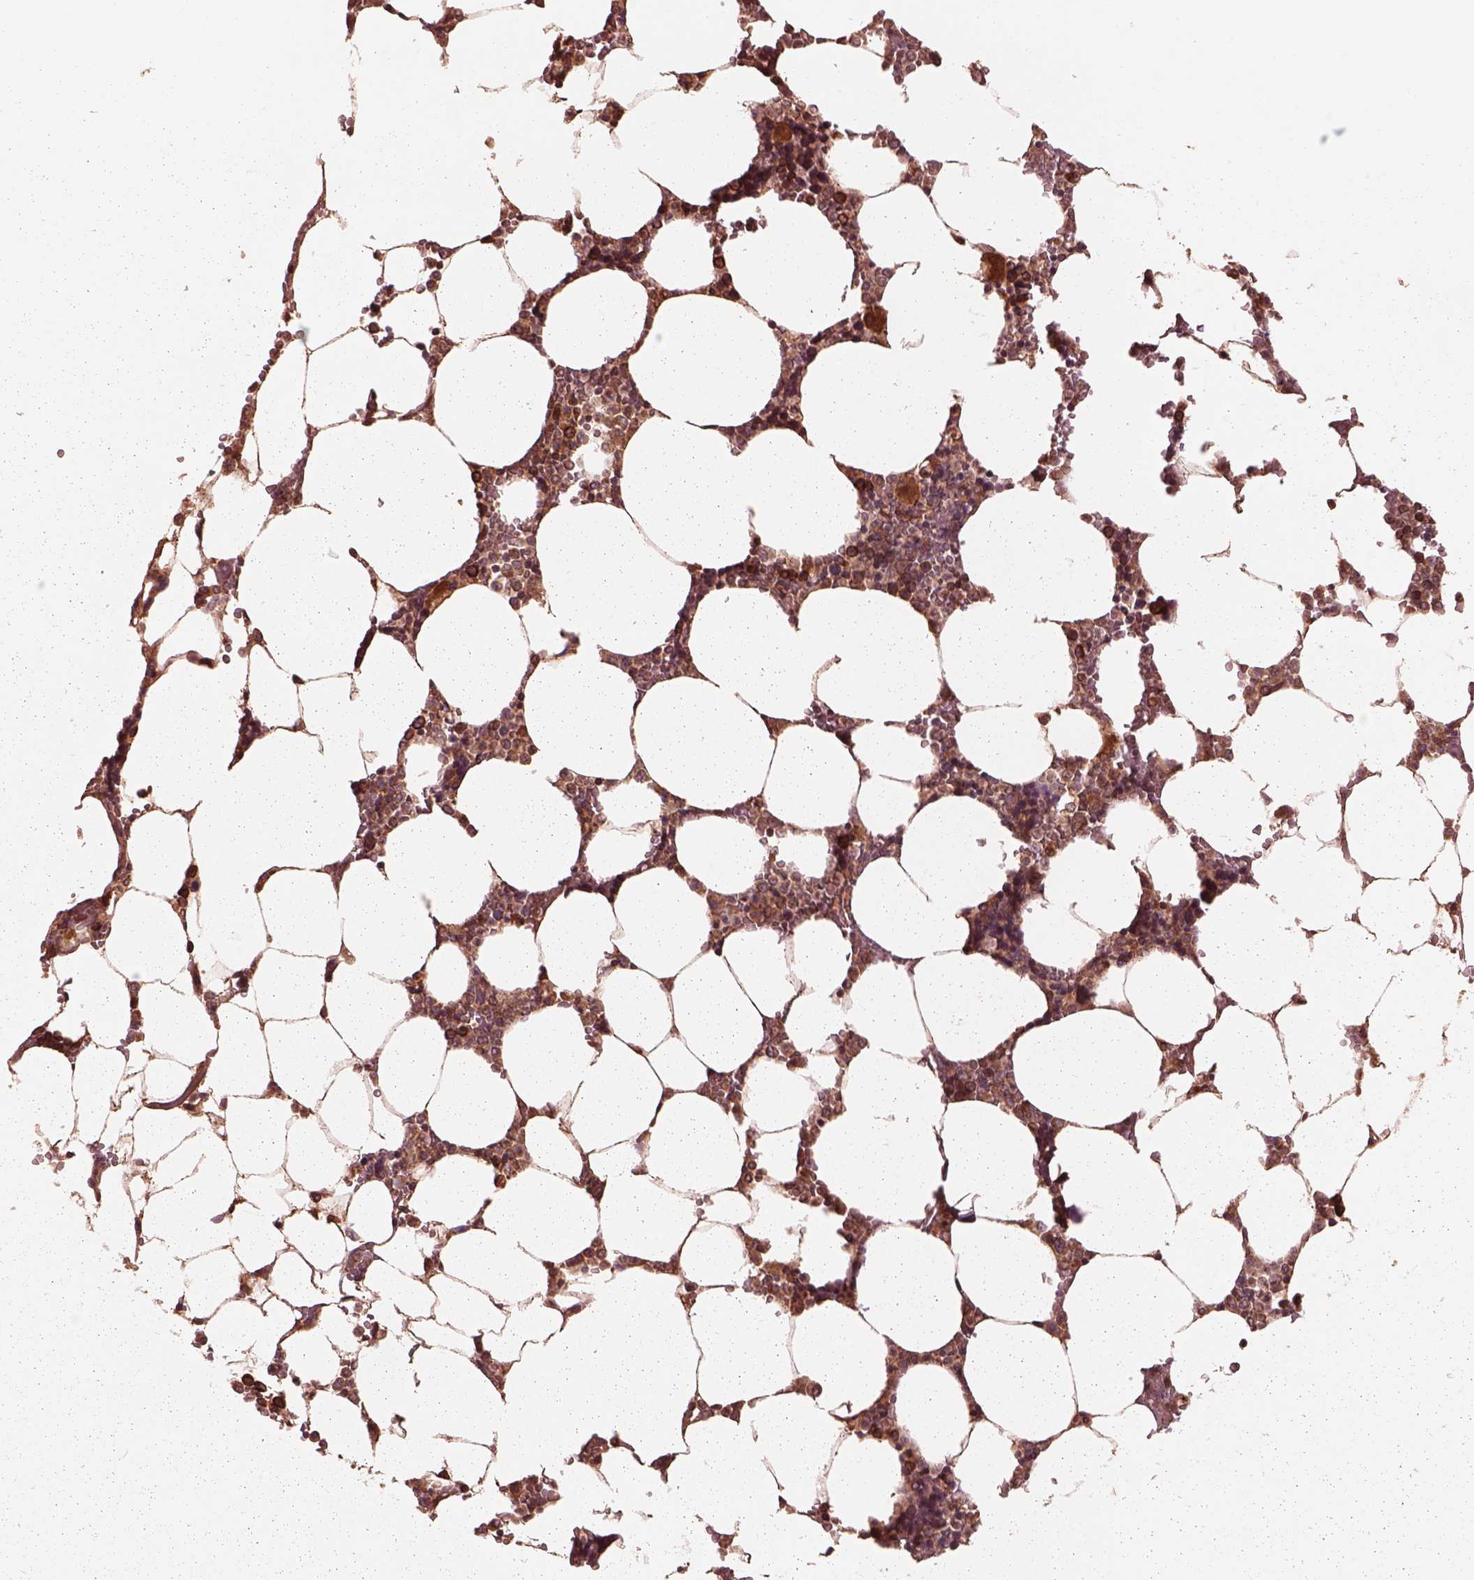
{"staining": {"intensity": "moderate", "quantity": "25%-75%", "location": "cytoplasmic/membranous"}, "tissue": "bone marrow", "cell_type": "Hematopoietic cells", "image_type": "normal", "snomed": [{"axis": "morphology", "description": "Normal tissue, NOS"}, {"axis": "topography", "description": "Bone marrow"}], "caption": "This histopathology image displays IHC staining of benign bone marrow, with medium moderate cytoplasmic/membranous expression in about 25%-75% of hematopoietic cells.", "gene": "PIK3R2", "patient": {"sex": "female", "age": 52}}